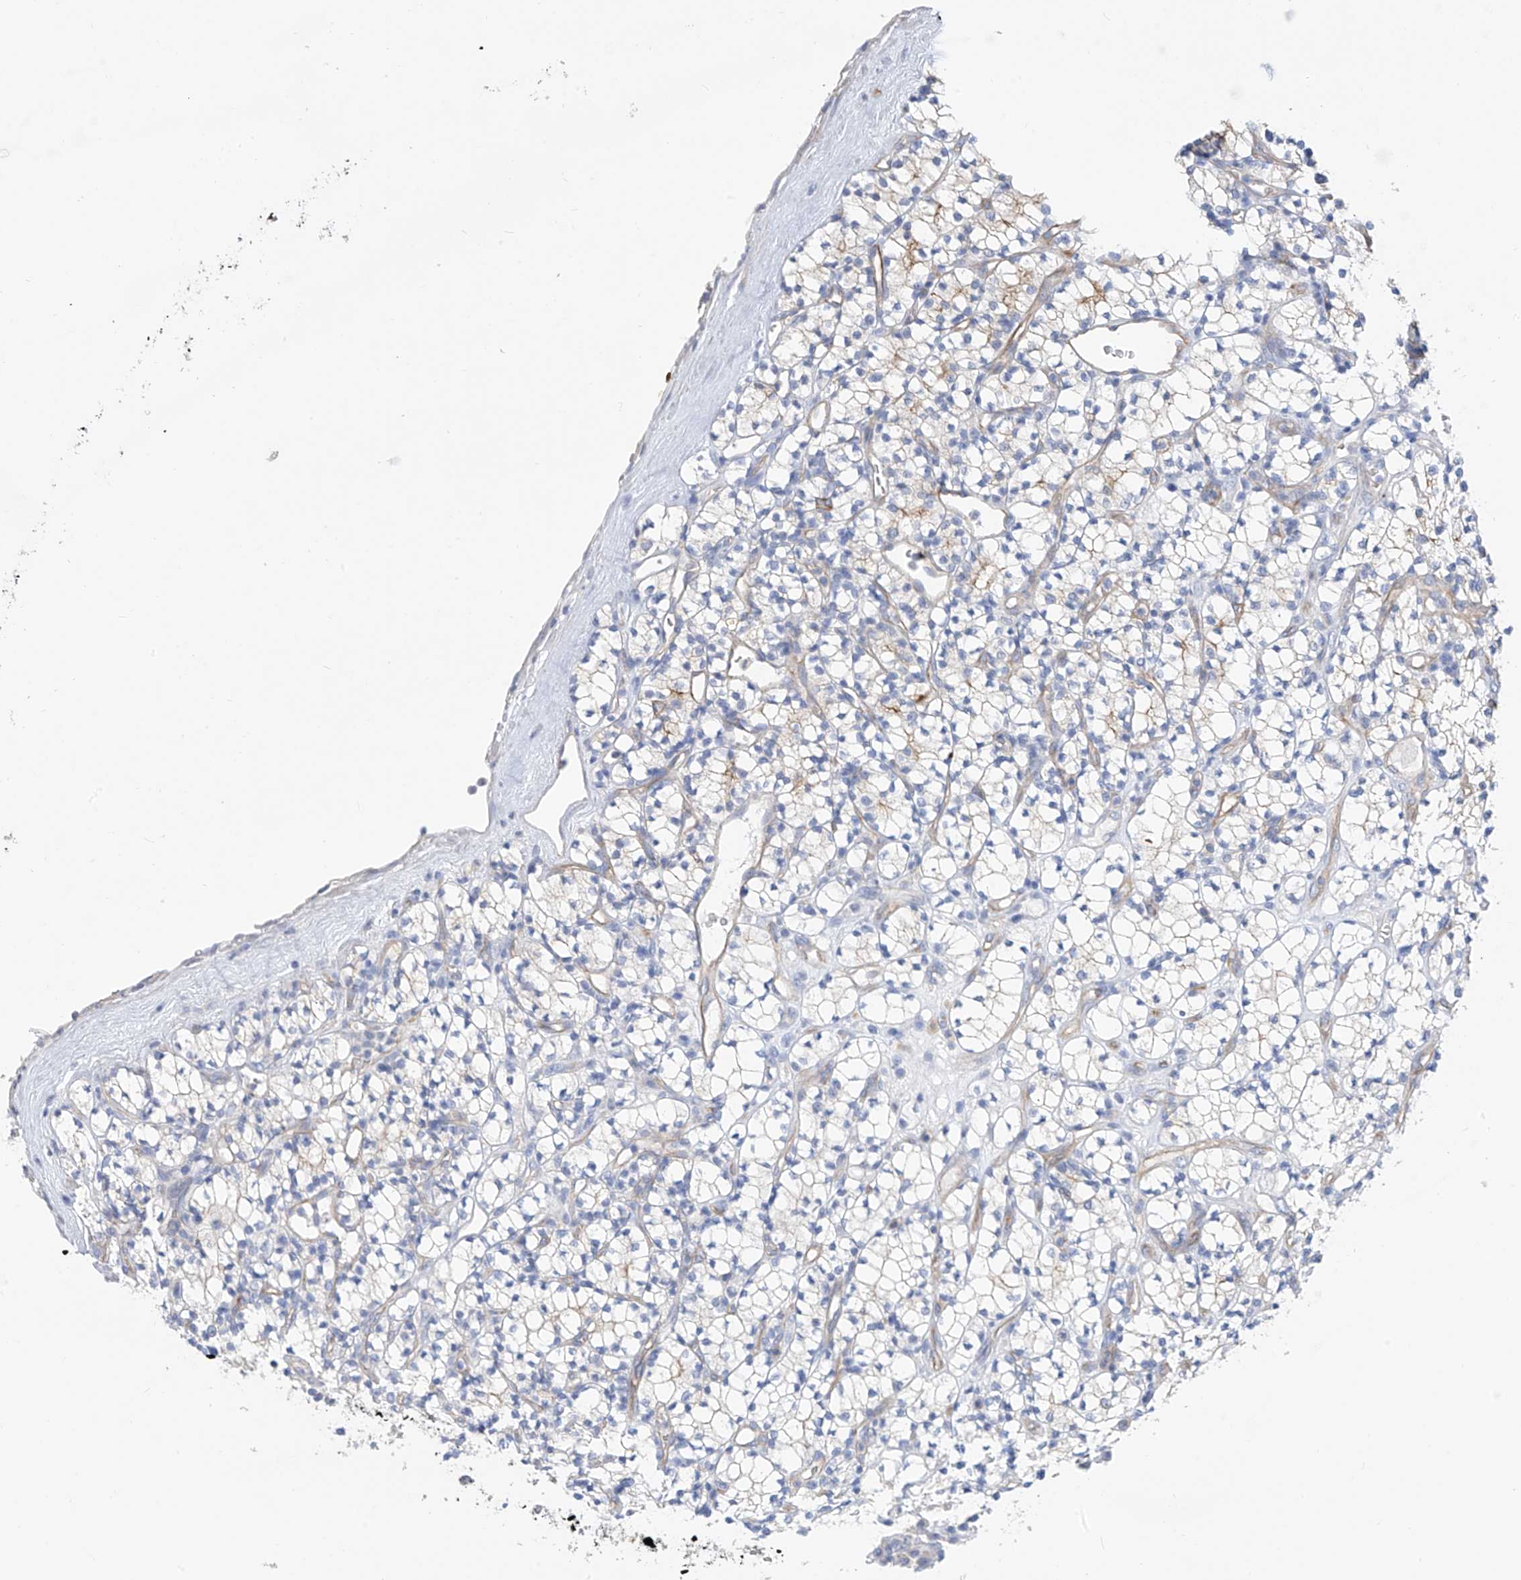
{"staining": {"intensity": "moderate", "quantity": "<25%", "location": "cytoplasmic/membranous"}, "tissue": "renal cancer", "cell_type": "Tumor cells", "image_type": "cancer", "snomed": [{"axis": "morphology", "description": "Adenocarcinoma, NOS"}, {"axis": "topography", "description": "Kidney"}], "caption": "Immunohistochemistry (IHC) histopathology image of neoplastic tissue: renal cancer (adenocarcinoma) stained using immunohistochemistry displays low levels of moderate protein expression localized specifically in the cytoplasmic/membranous of tumor cells, appearing as a cytoplasmic/membranous brown color.", "gene": "ITGA9", "patient": {"sex": "male", "age": 77}}